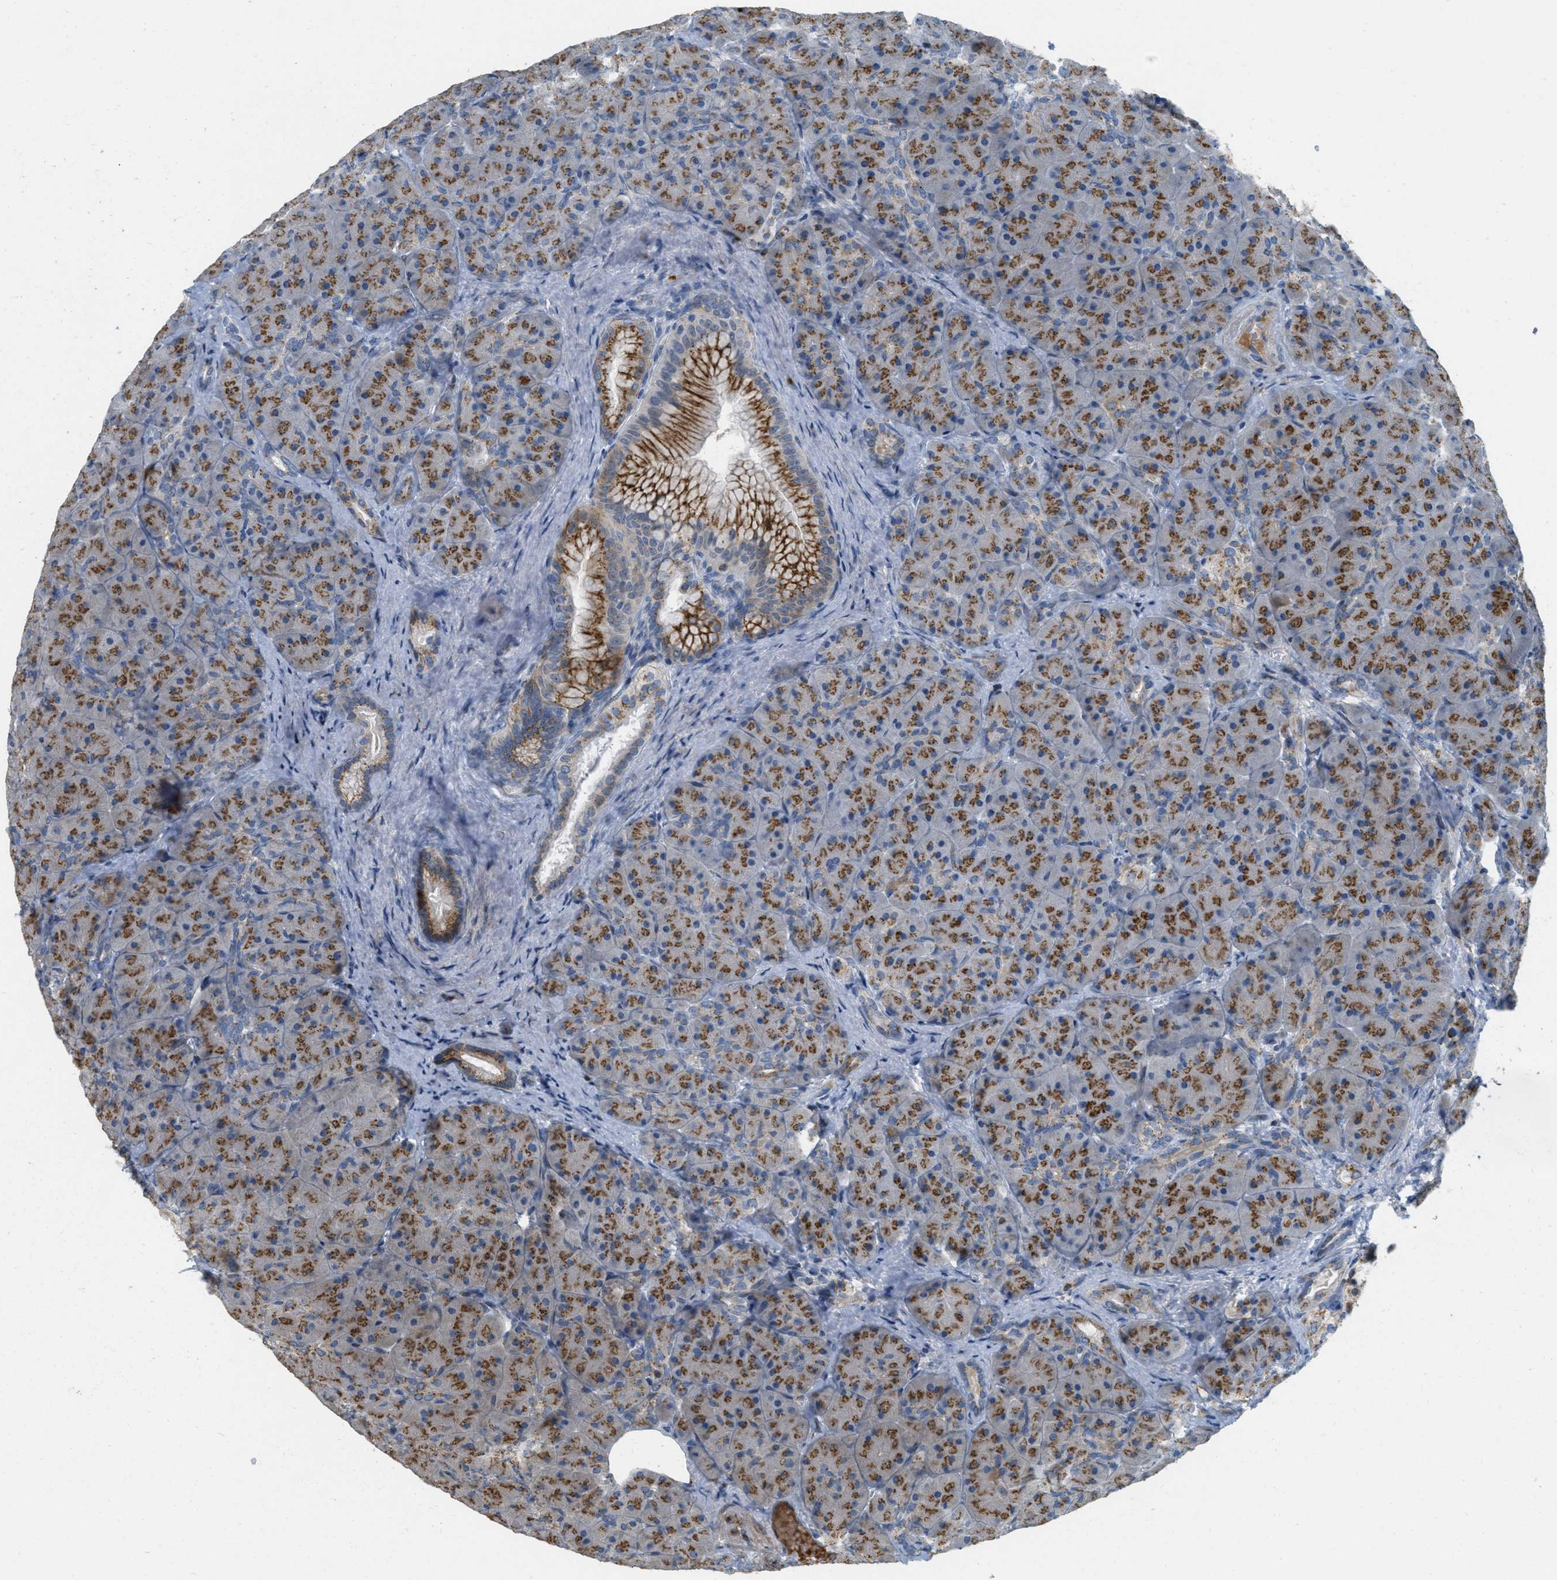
{"staining": {"intensity": "strong", "quantity": ">75%", "location": "cytoplasmic/membranous"}, "tissue": "pancreas", "cell_type": "Exocrine glandular cells", "image_type": "normal", "snomed": [{"axis": "morphology", "description": "Normal tissue, NOS"}, {"axis": "topography", "description": "Pancreas"}], "caption": "About >75% of exocrine glandular cells in unremarkable pancreas show strong cytoplasmic/membranous protein positivity as visualized by brown immunohistochemical staining.", "gene": "ZFPL1", "patient": {"sex": "male", "age": 66}}